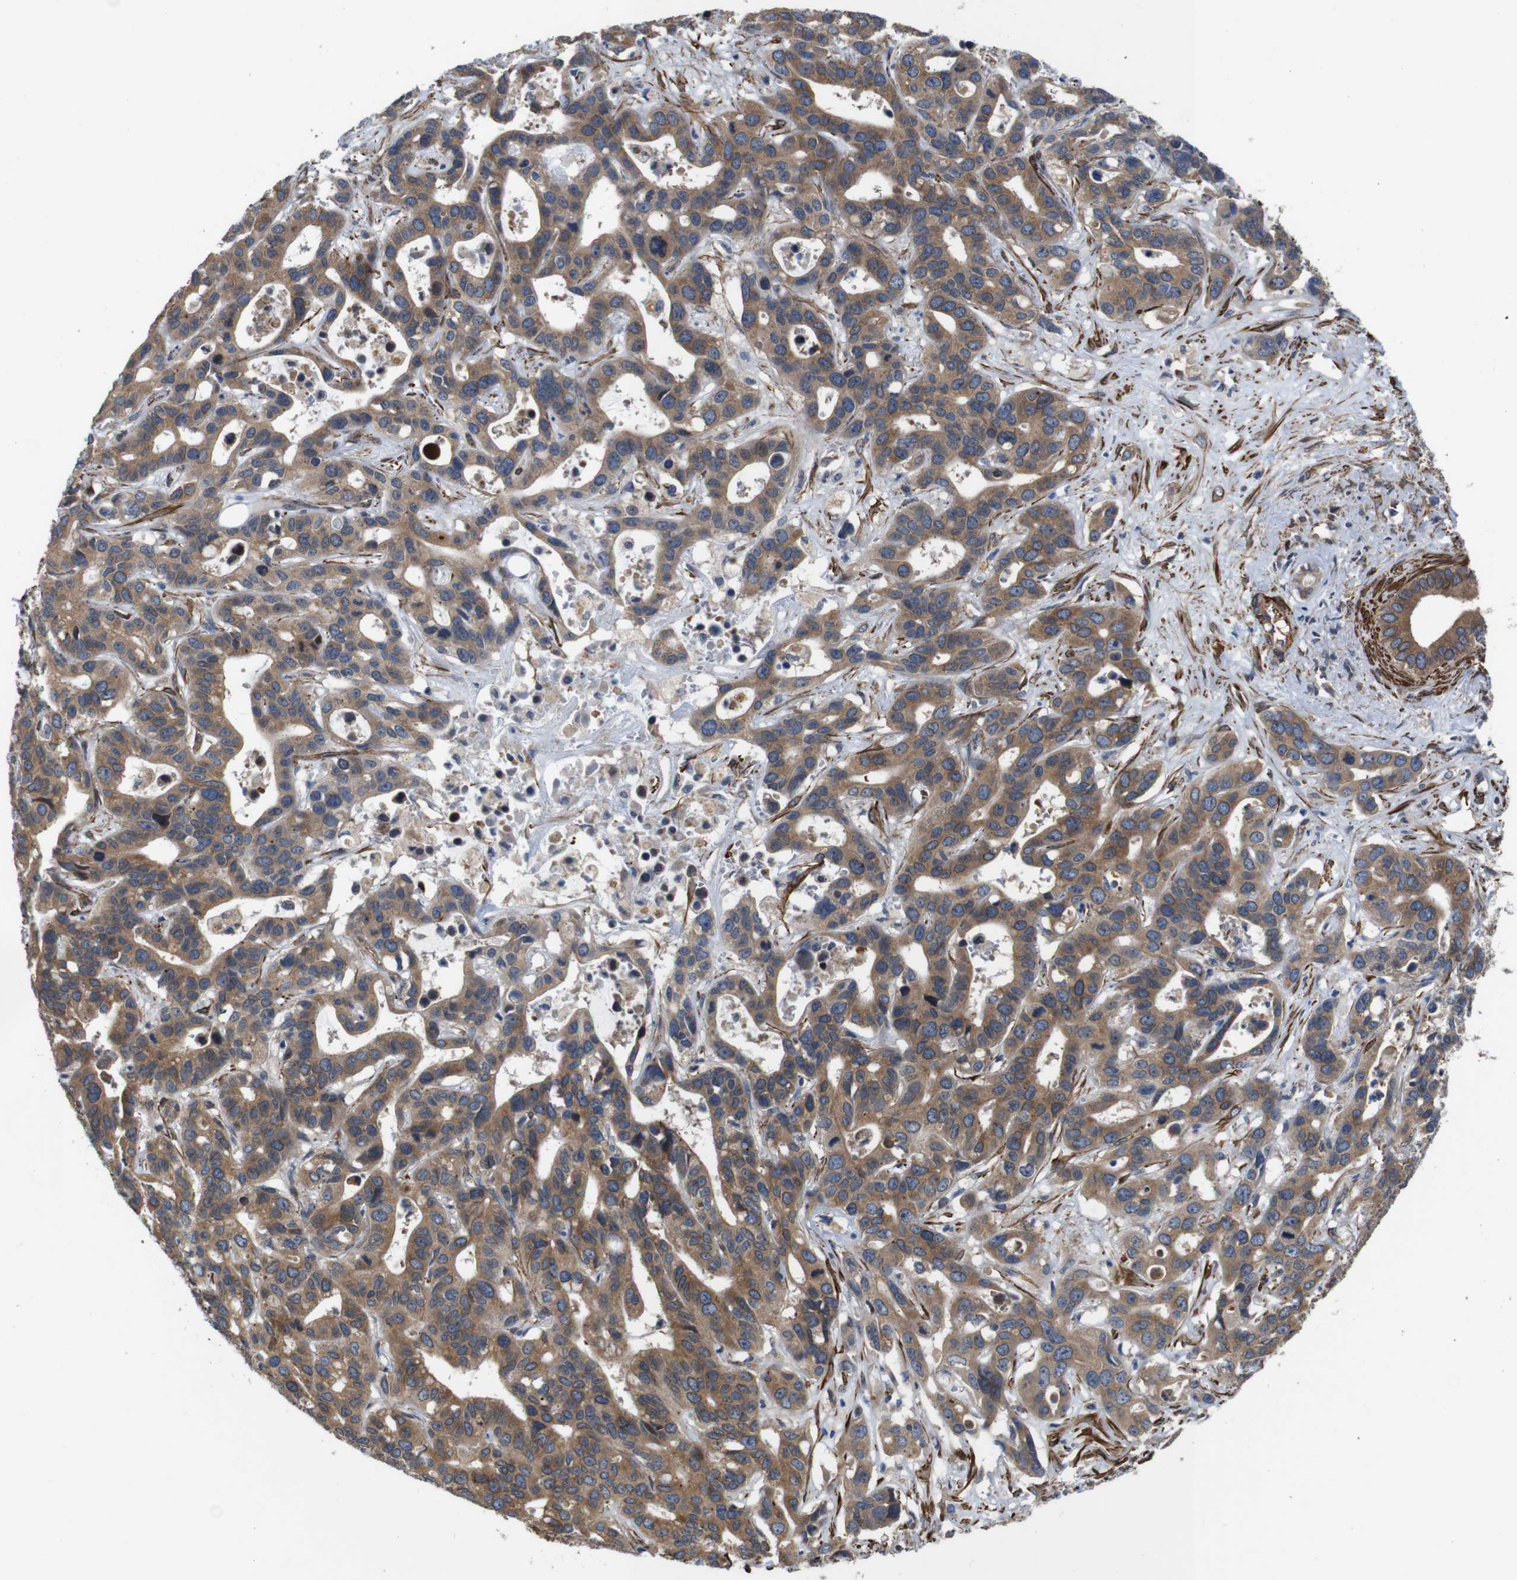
{"staining": {"intensity": "moderate", "quantity": ">75%", "location": "cytoplasmic/membranous"}, "tissue": "liver cancer", "cell_type": "Tumor cells", "image_type": "cancer", "snomed": [{"axis": "morphology", "description": "Cholangiocarcinoma"}, {"axis": "topography", "description": "Liver"}], "caption": "Immunohistochemical staining of human liver cancer (cholangiocarcinoma) shows medium levels of moderate cytoplasmic/membranous protein expression in approximately >75% of tumor cells.", "gene": "GGT7", "patient": {"sex": "female", "age": 65}}